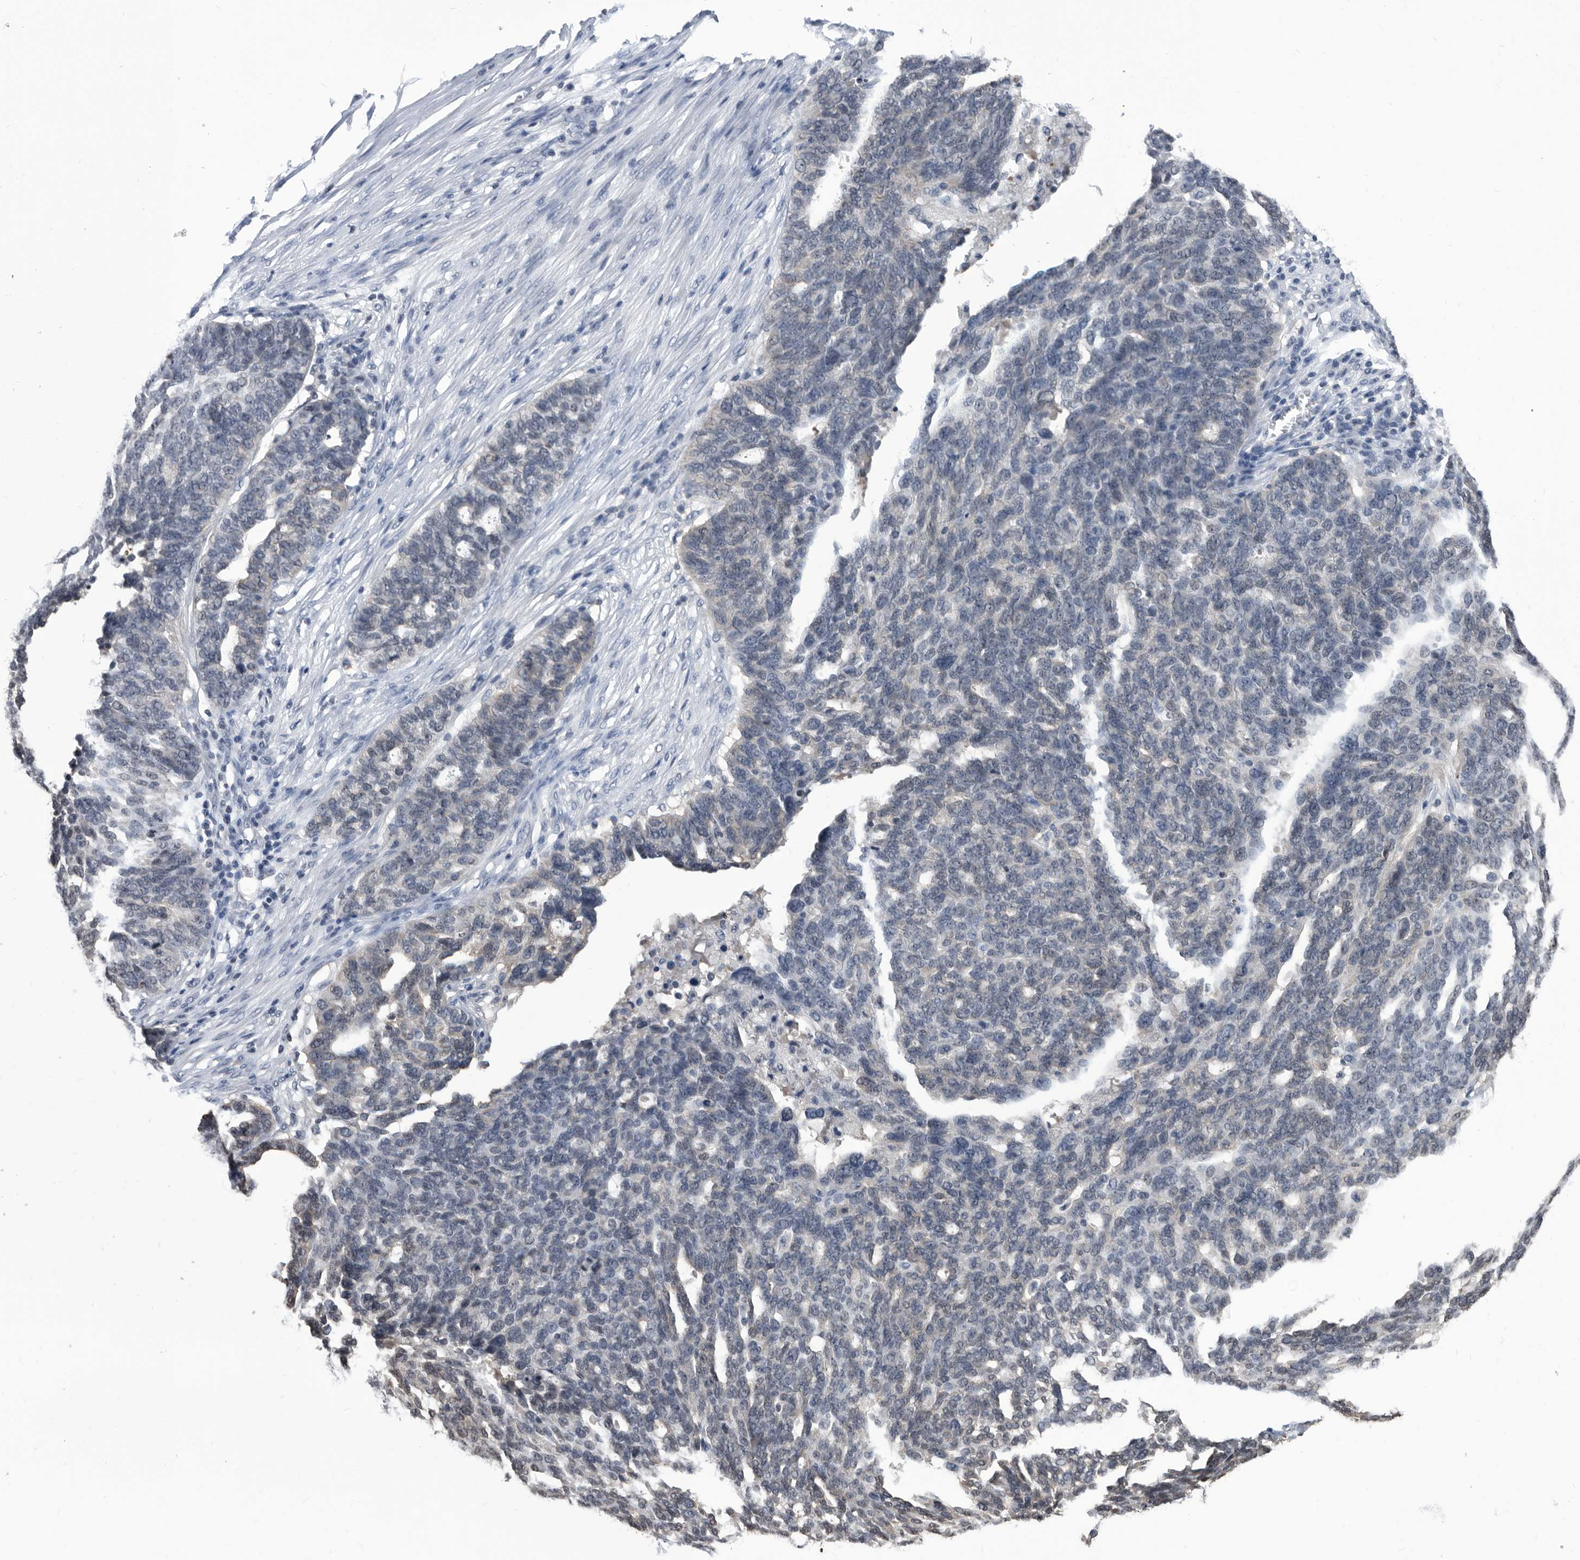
{"staining": {"intensity": "weak", "quantity": "<25%", "location": "cytoplasmic/membranous"}, "tissue": "ovarian cancer", "cell_type": "Tumor cells", "image_type": "cancer", "snomed": [{"axis": "morphology", "description": "Cystadenocarcinoma, serous, NOS"}, {"axis": "topography", "description": "Ovary"}], "caption": "Tumor cells are negative for protein expression in human ovarian cancer (serous cystadenocarcinoma).", "gene": "TSTD1", "patient": {"sex": "female", "age": 59}}